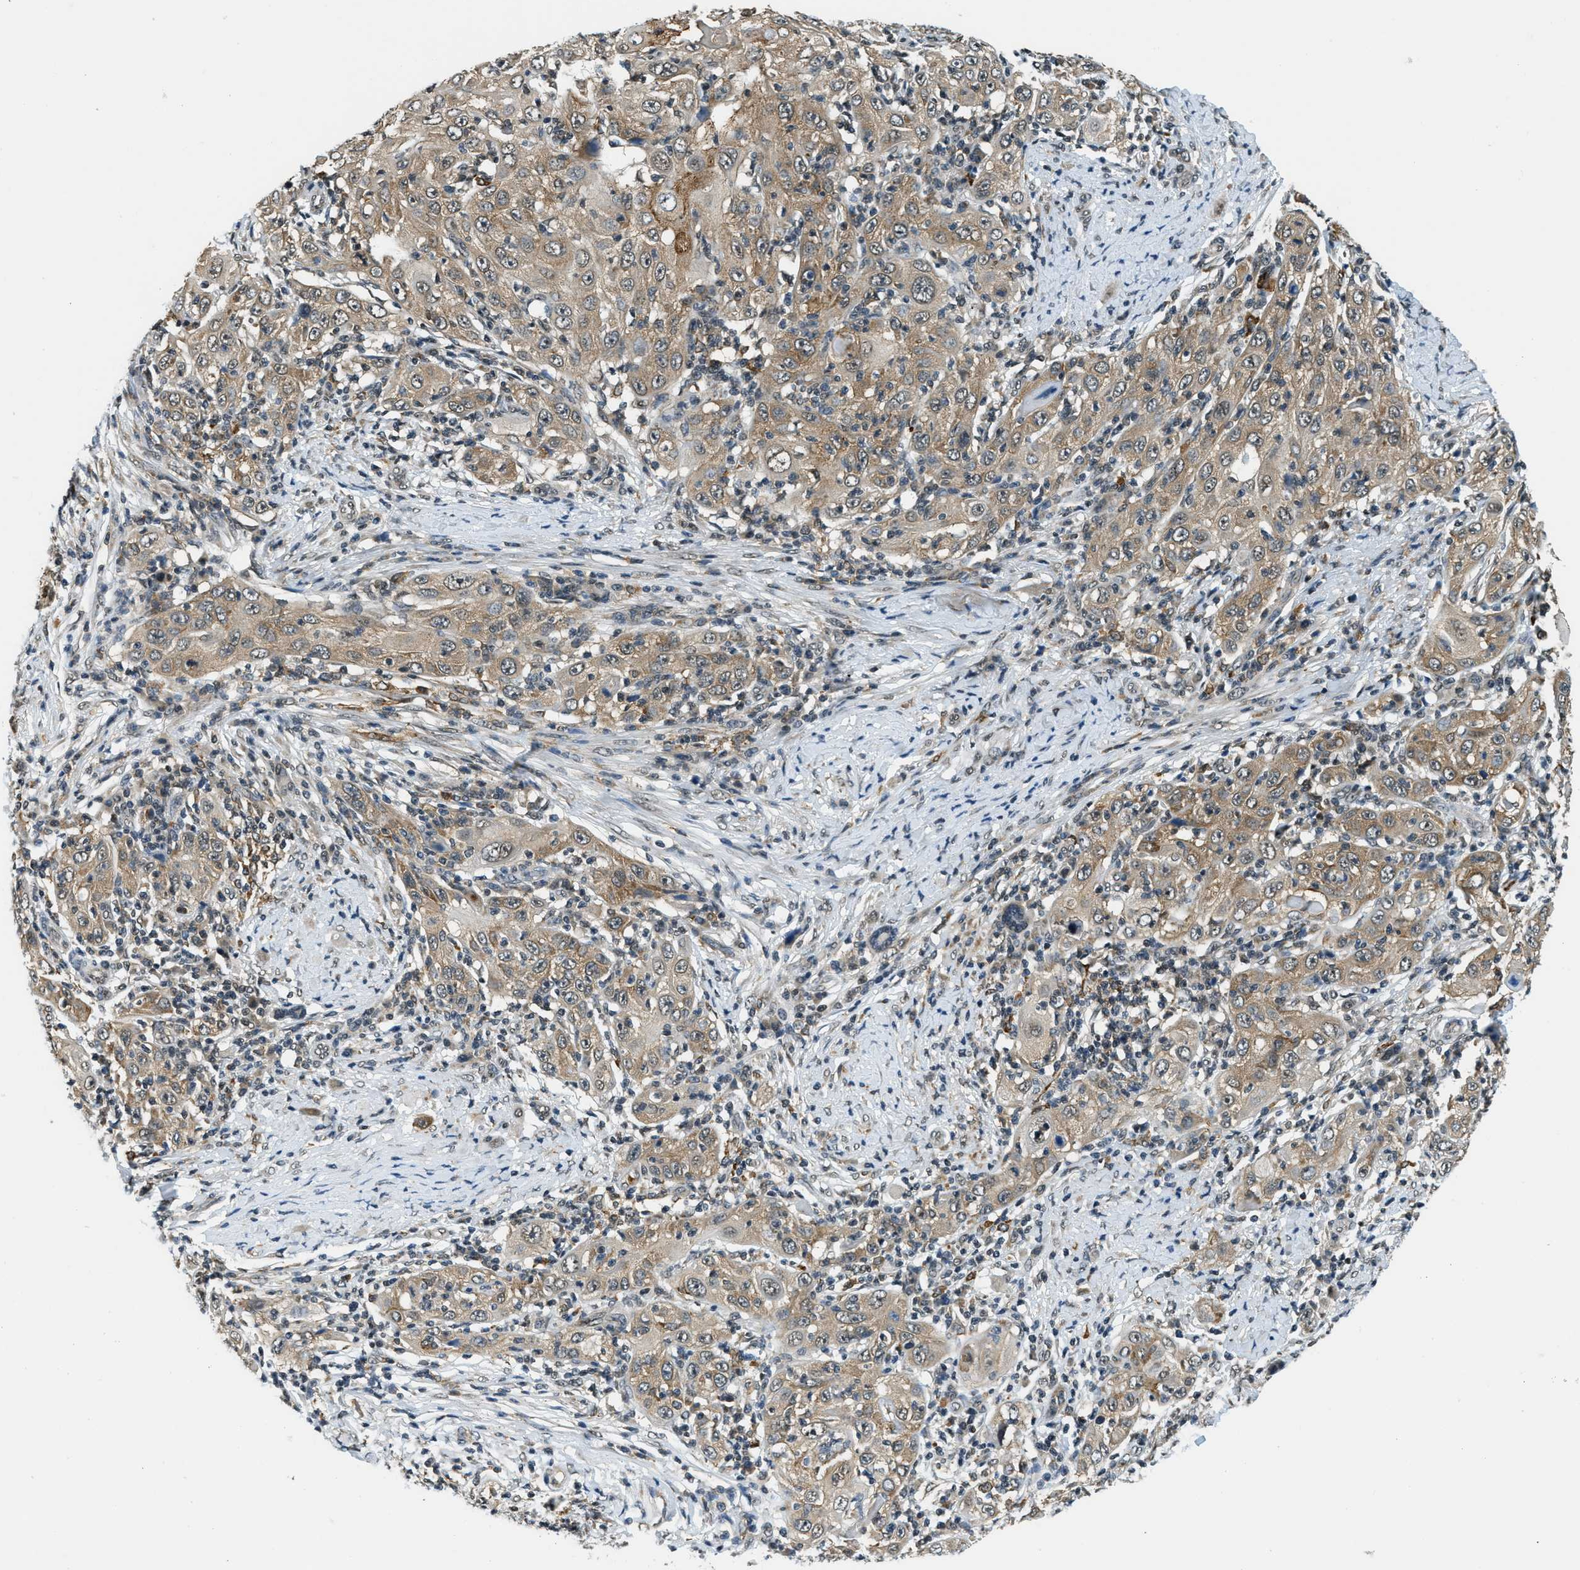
{"staining": {"intensity": "moderate", "quantity": "25%-75%", "location": "cytoplasmic/membranous"}, "tissue": "skin cancer", "cell_type": "Tumor cells", "image_type": "cancer", "snomed": [{"axis": "morphology", "description": "Squamous cell carcinoma, NOS"}, {"axis": "topography", "description": "Skin"}], "caption": "Skin cancer (squamous cell carcinoma) tissue shows moderate cytoplasmic/membranous positivity in about 25%-75% of tumor cells, visualized by immunohistochemistry.", "gene": "RAB11FIP1", "patient": {"sex": "female", "age": 88}}